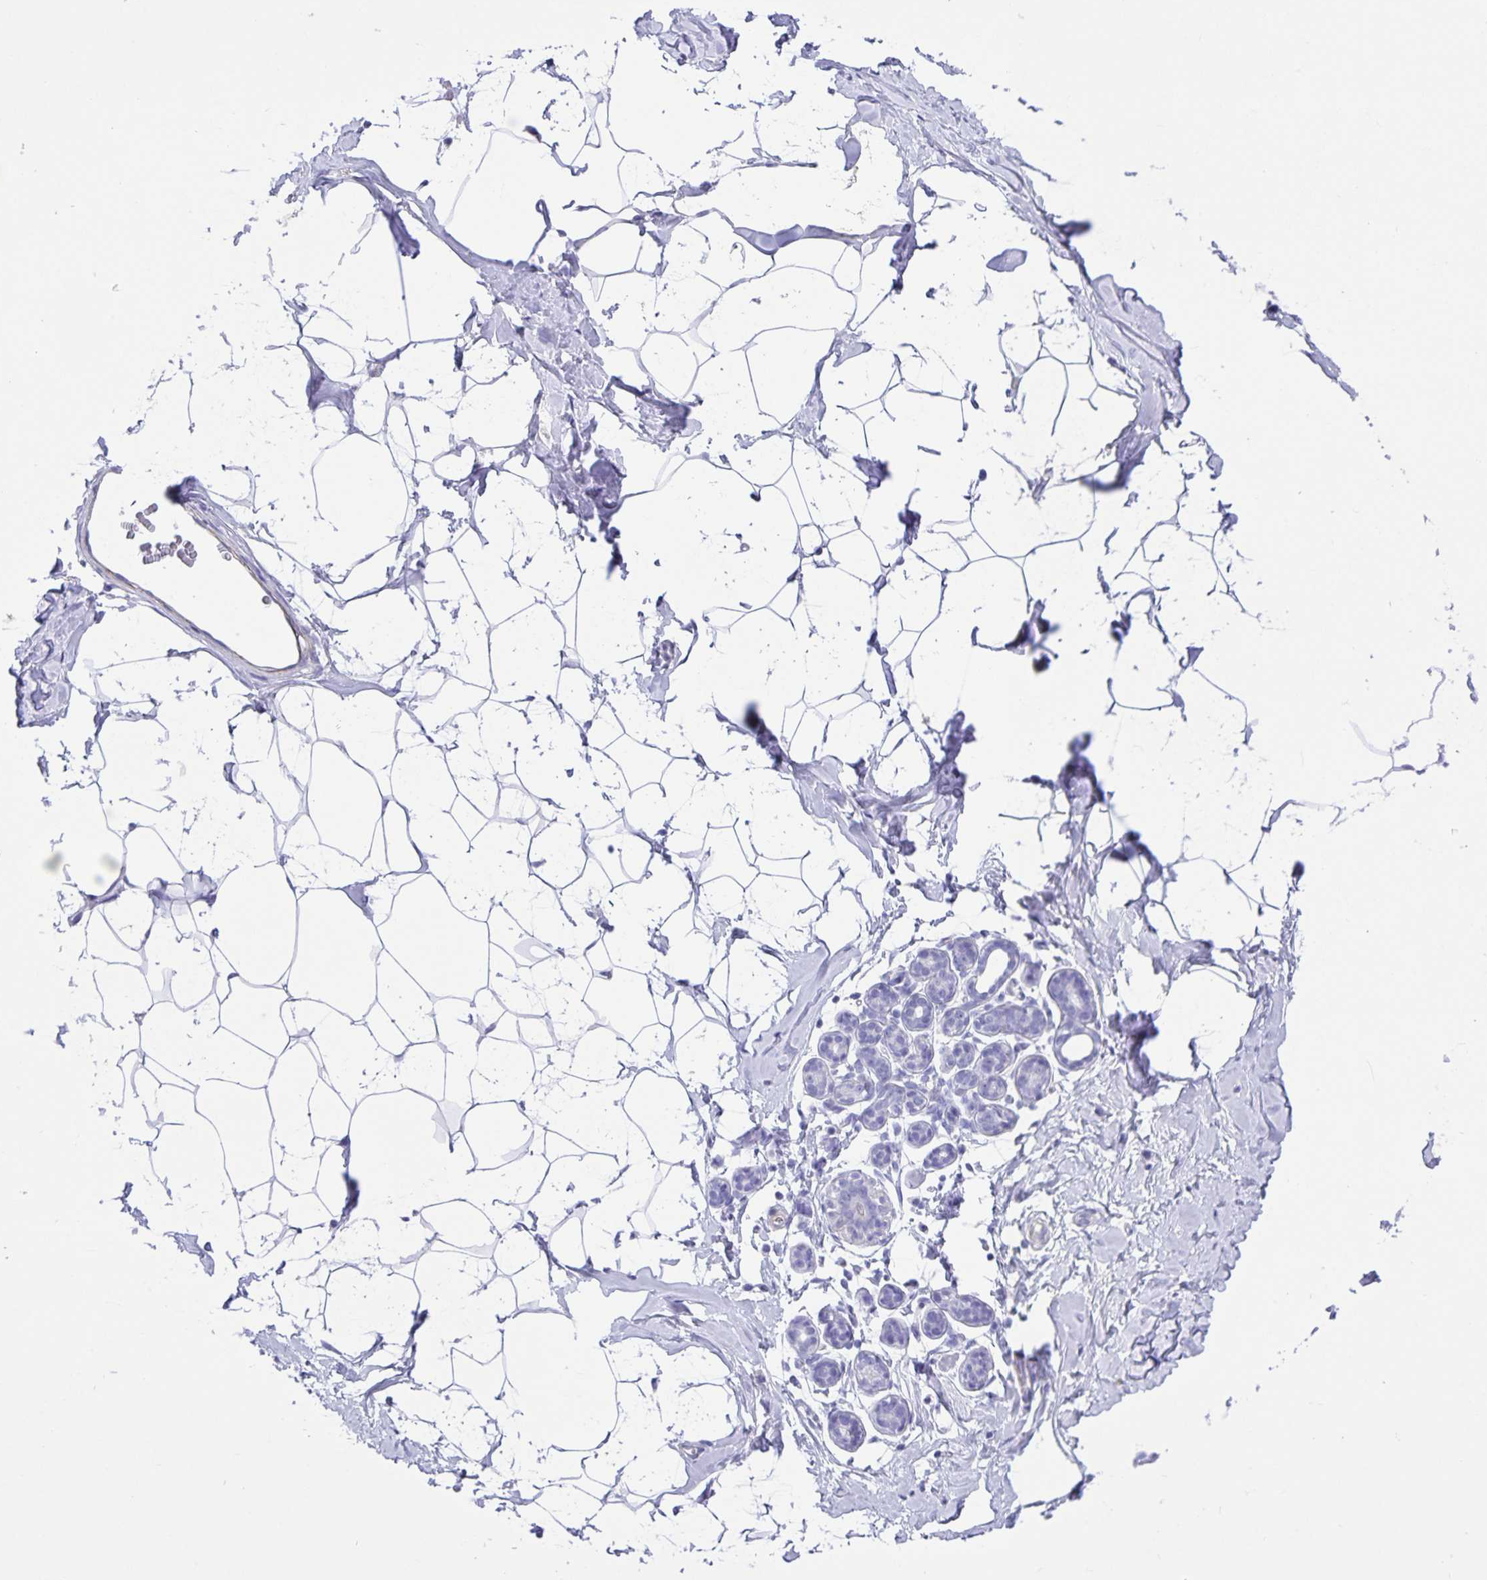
{"staining": {"intensity": "negative", "quantity": "none", "location": "none"}, "tissue": "breast", "cell_type": "Adipocytes", "image_type": "normal", "snomed": [{"axis": "morphology", "description": "Normal tissue, NOS"}, {"axis": "topography", "description": "Breast"}], "caption": "Breast stained for a protein using immunohistochemistry reveals no staining adipocytes.", "gene": "UBQLN3", "patient": {"sex": "female", "age": 32}}